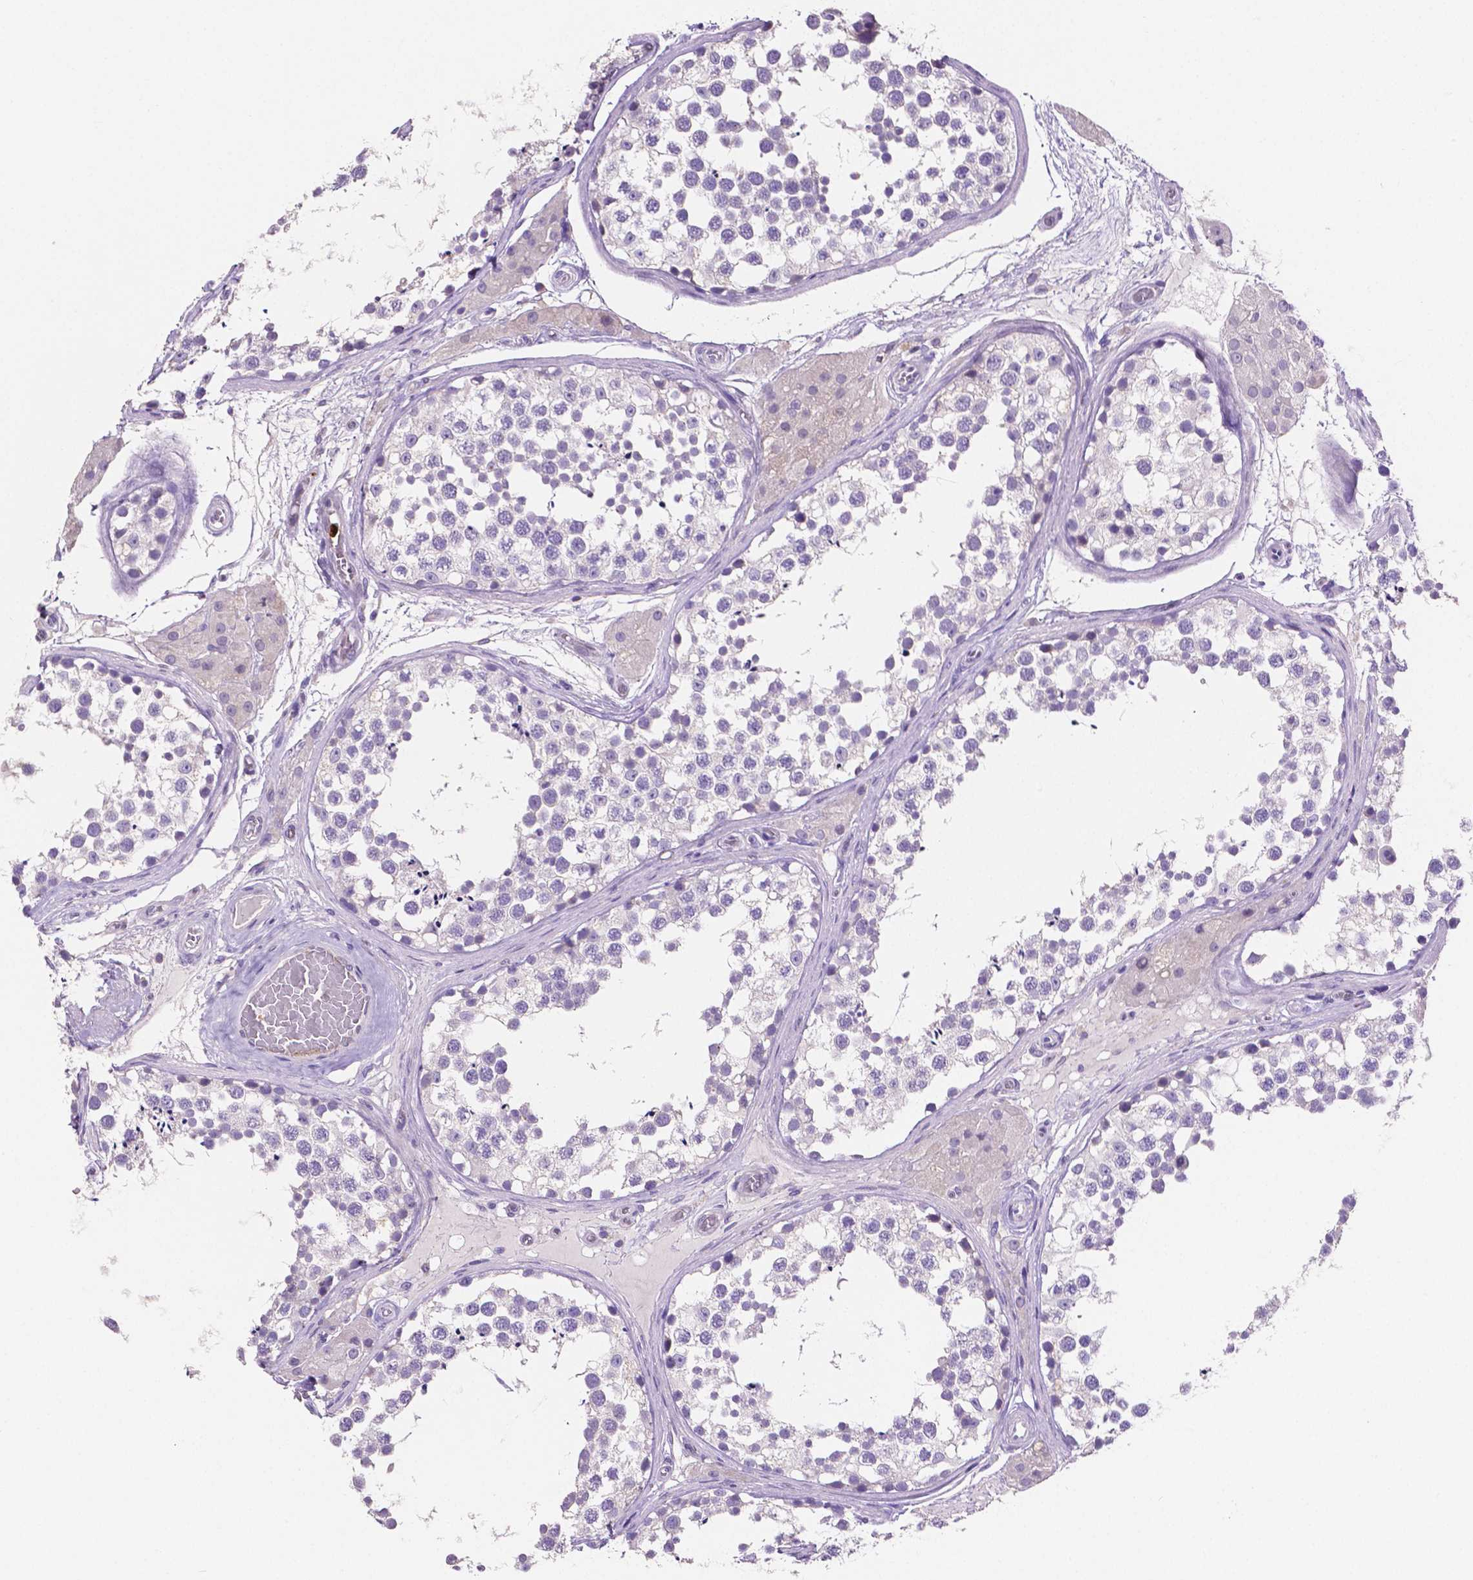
{"staining": {"intensity": "negative", "quantity": "none", "location": "none"}, "tissue": "testis", "cell_type": "Cells in seminiferous ducts", "image_type": "normal", "snomed": [{"axis": "morphology", "description": "Normal tissue, NOS"}, {"axis": "morphology", "description": "Seminoma, NOS"}, {"axis": "topography", "description": "Testis"}], "caption": "A high-resolution photomicrograph shows IHC staining of unremarkable testis, which exhibits no significant expression in cells in seminiferous ducts.", "gene": "MMP9", "patient": {"sex": "male", "age": 65}}